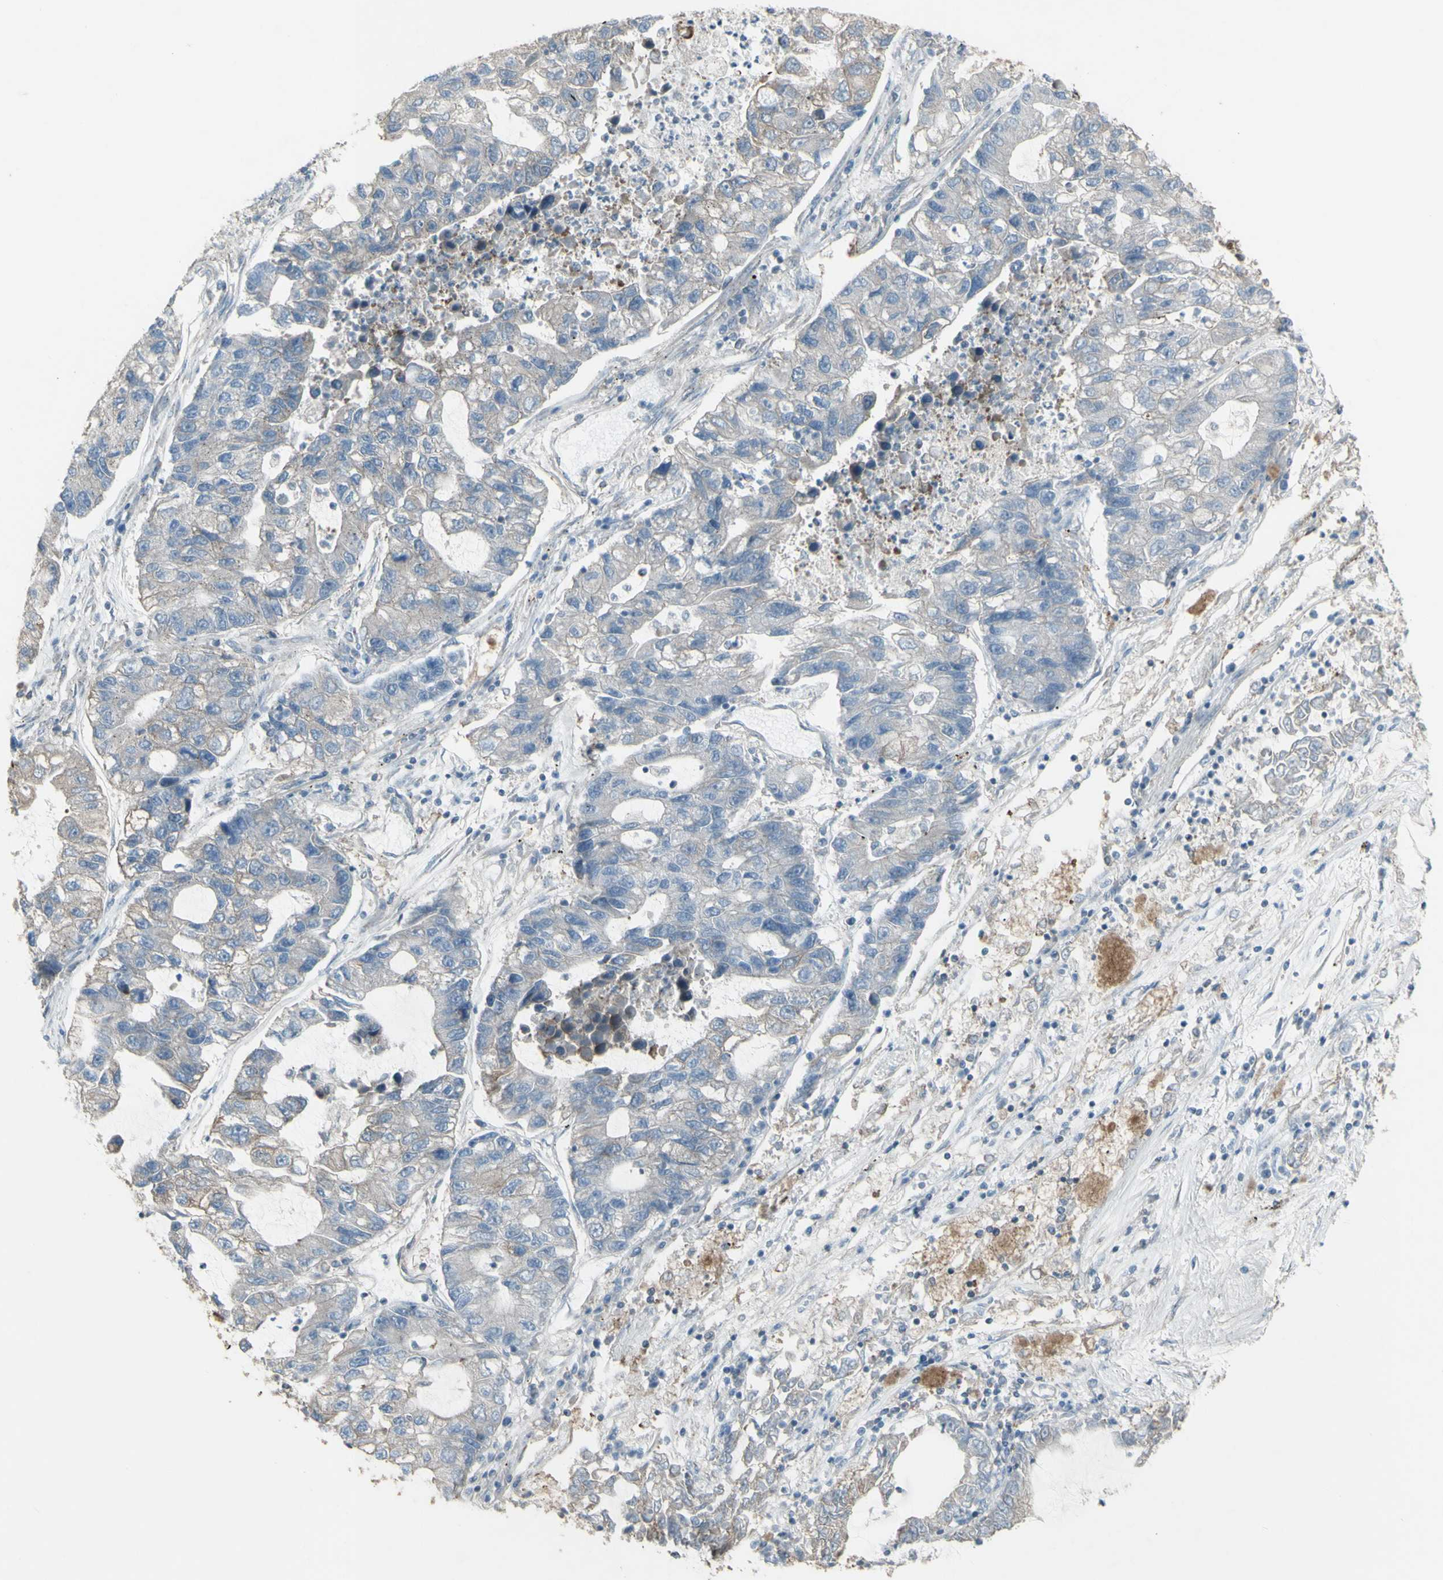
{"staining": {"intensity": "weak", "quantity": ">75%", "location": "cytoplasmic/membranous"}, "tissue": "lung cancer", "cell_type": "Tumor cells", "image_type": "cancer", "snomed": [{"axis": "morphology", "description": "Adenocarcinoma, NOS"}, {"axis": "topography", "description": "Lung"}], "caption": "There is low levels of weak cytoplasmic/membranous positivity in tumor cells of lung cancer, as demonstrated by immunohistochemical staining (brown color).", "gene": "FXYD3", "patient": {"sex": "female", "age": 51}}